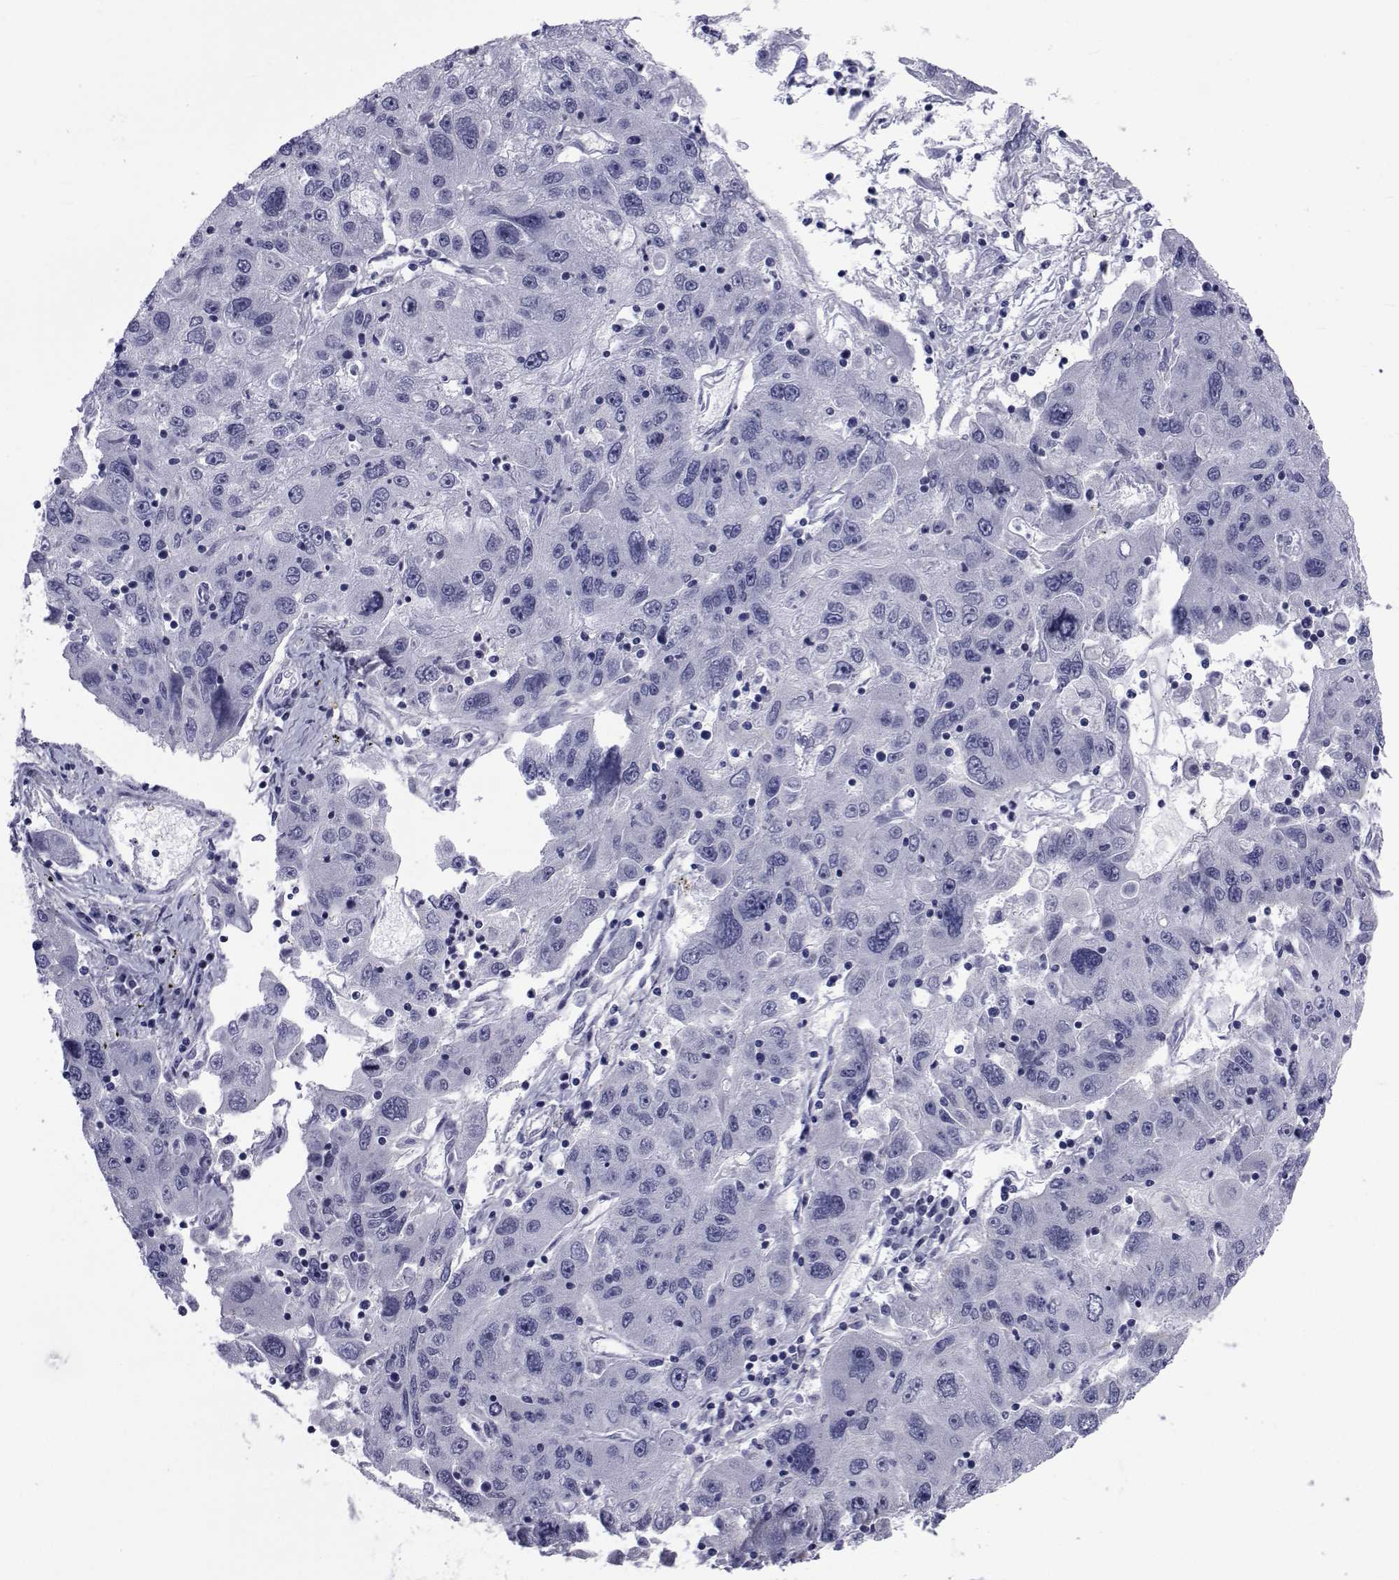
{"staining": {"intensity": "negative", "quantity": "none", "location": "none"}, "tissue": "stomach cancer", "cell_type": "Tumor cells", "image_type": "cancer", "snomed": [{"axis": "morphology", "description": "Adenocarcinoma, NOS"}, {"axis": "topography", "description": "Stomach"}], "caption": "Protein analysis of stomach adenocarcinoma exhibits no significant expression in tumor cells. (DAB immunohistochemistry with hematoxylin counter stain).", "gene": "GKAP1", "patient": {"sex": "male", "age": 56}}